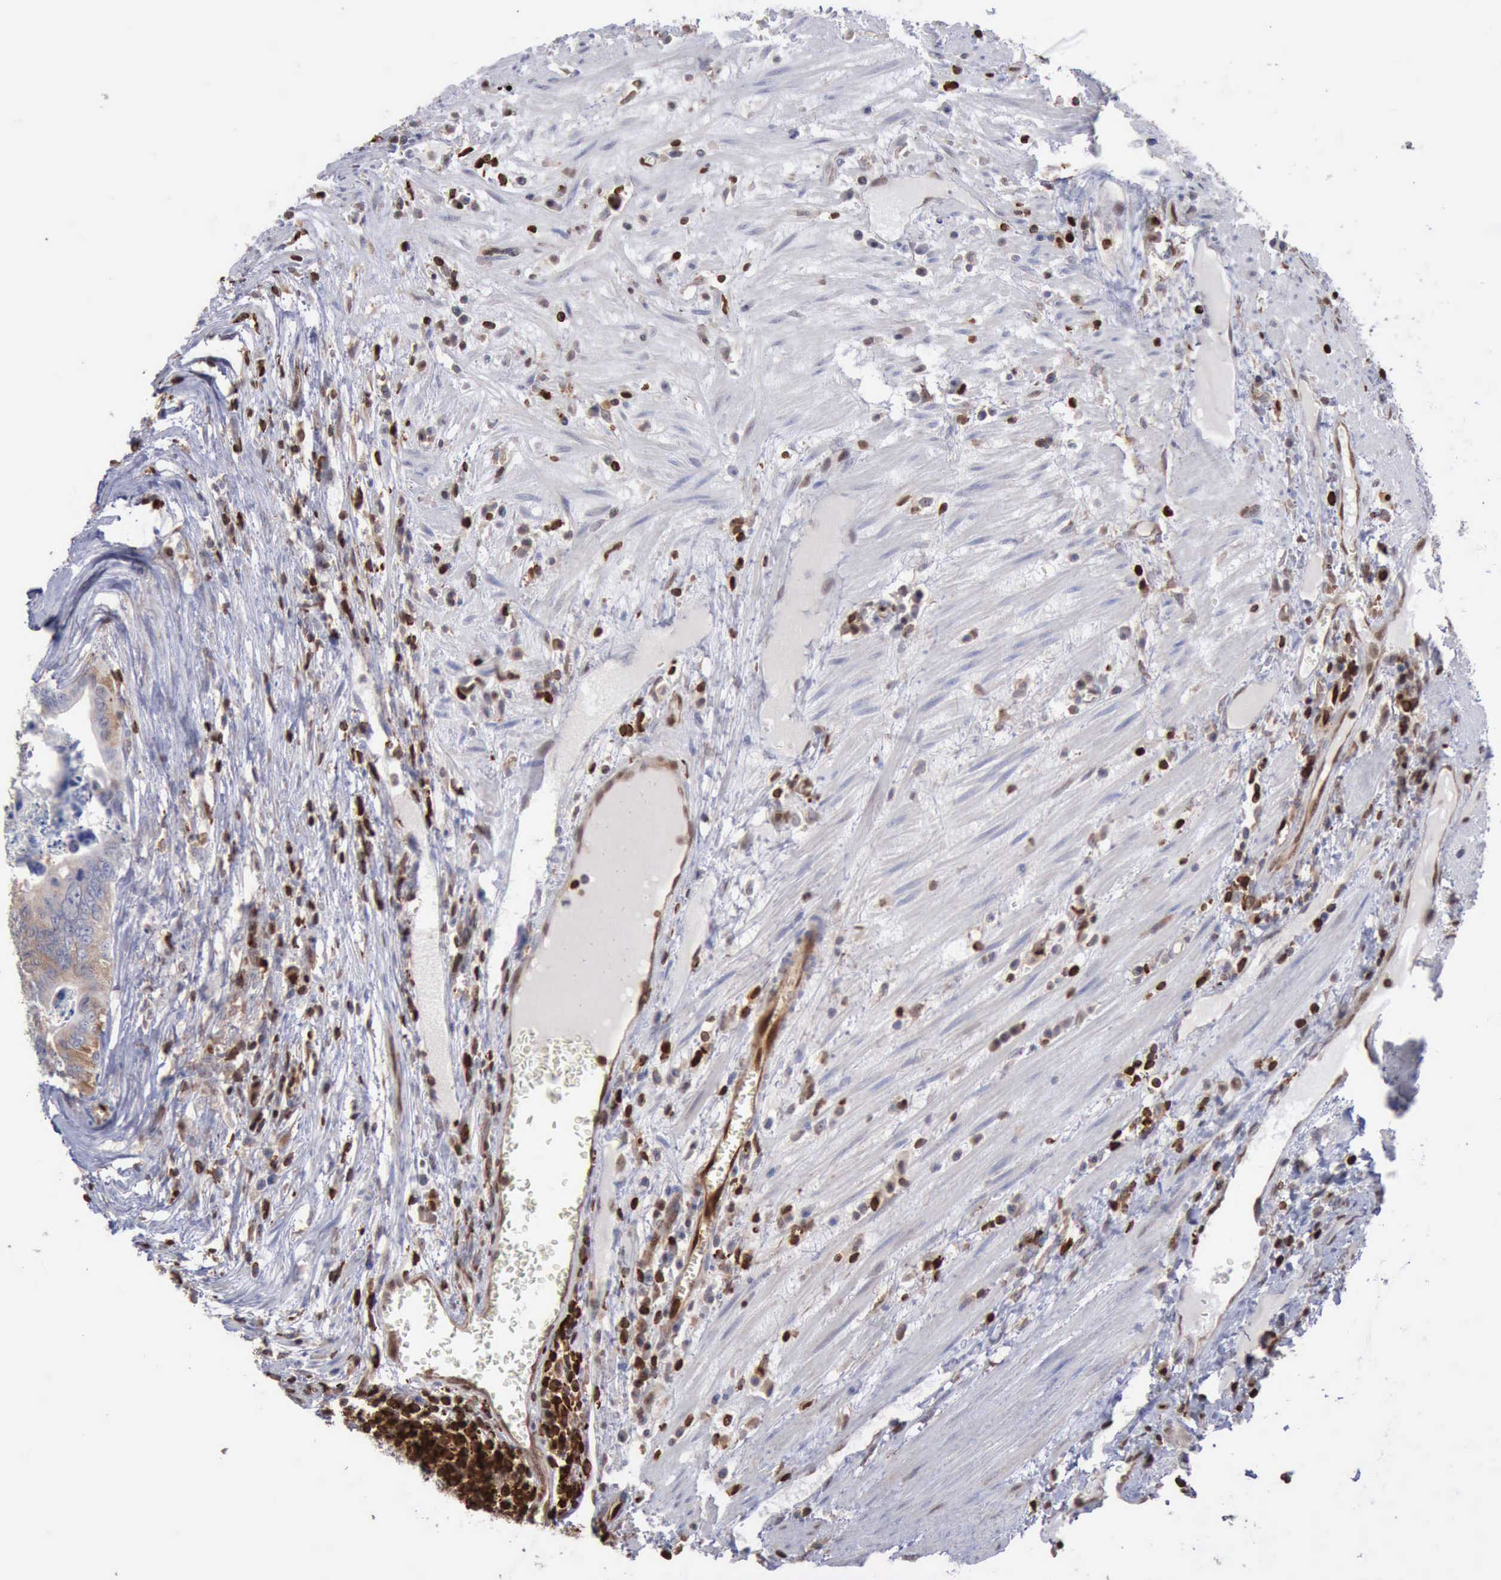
{"staining": {"intensity": "moderate", "quantity": ">75%", "location": "cytoplasmic/membranous"}, "tissue": "colorectal cancer", "cell_type": "Tumor cells", "image_type": "cancer", "snomed": [{"axis": "morphology", "description": "Adenocarcinoma, NOS"}, {"axis": "topography", "description": "Colon"}], "caption": "Approximately >75% of tumor cells in human colorectal cancer (adenocarcinoma) reveal moderate cytoplasmic/membranous protein staining as visualized by brown immunohistochemical staining.", "gene": "PDCD4", "patient": {"sex": "male", "age": 72}}